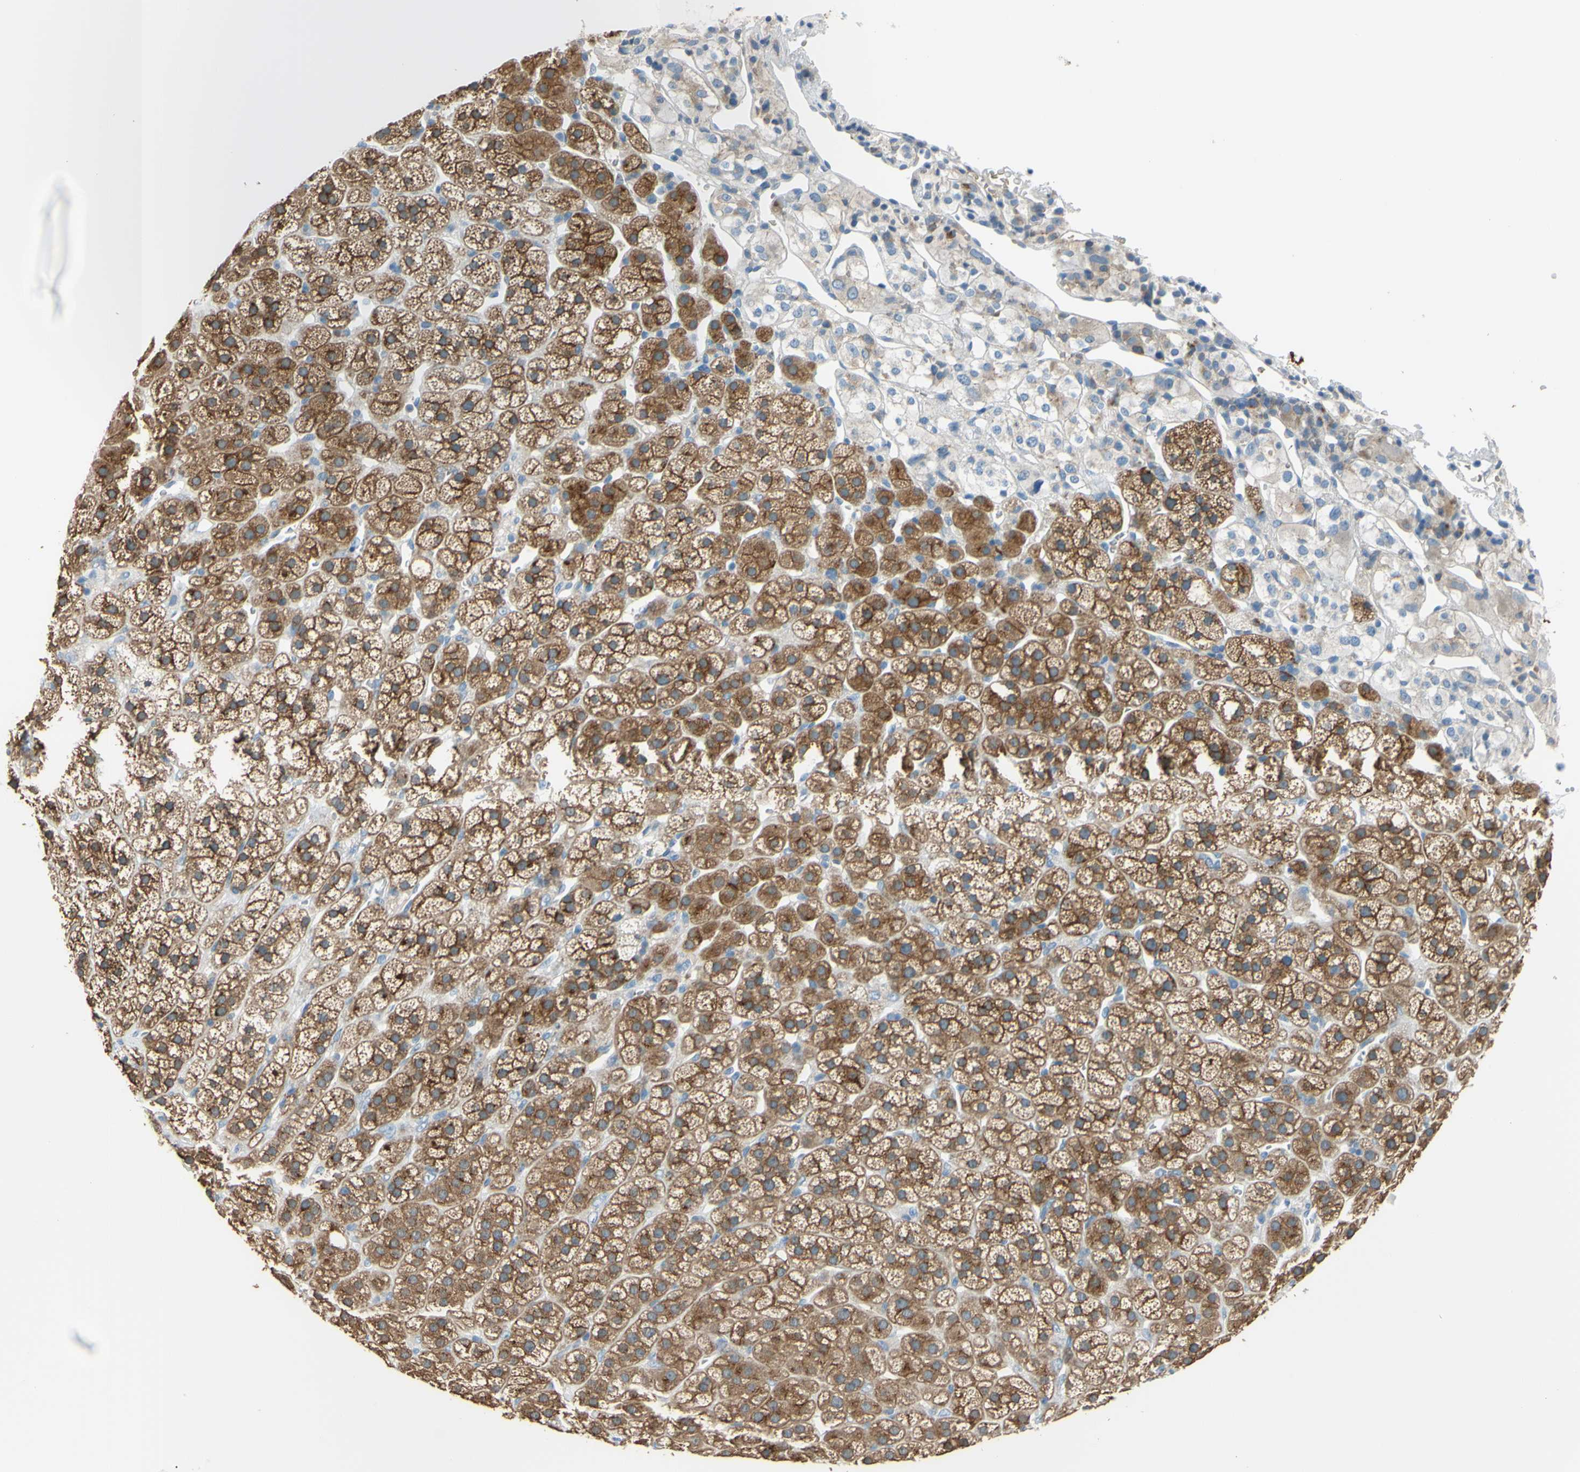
{"staining": {"intensity": "moderate", "quantity": ">75%", "location": "cytoplasmic/membranous"}, "tissue": "adrenal gland", "cell_type": "Glandular cells", "image_type": "normal", "snomed": [{"axis": "morphology", "description": "Normal tissue, NOS"}, {"axis": "topography", "description": "Adrenal gland"}], "caption": "Brown immunohistochemical staining in unremarkable adrenal gland displays moderate cytoplasmic/membranous staining in approximately >75% of glandular cells. (brown staining indicates protein expression, while blue staining denotes nuclei).", "gene": "FRMD4B", "patient": {"sex": "male", "age": 56}}